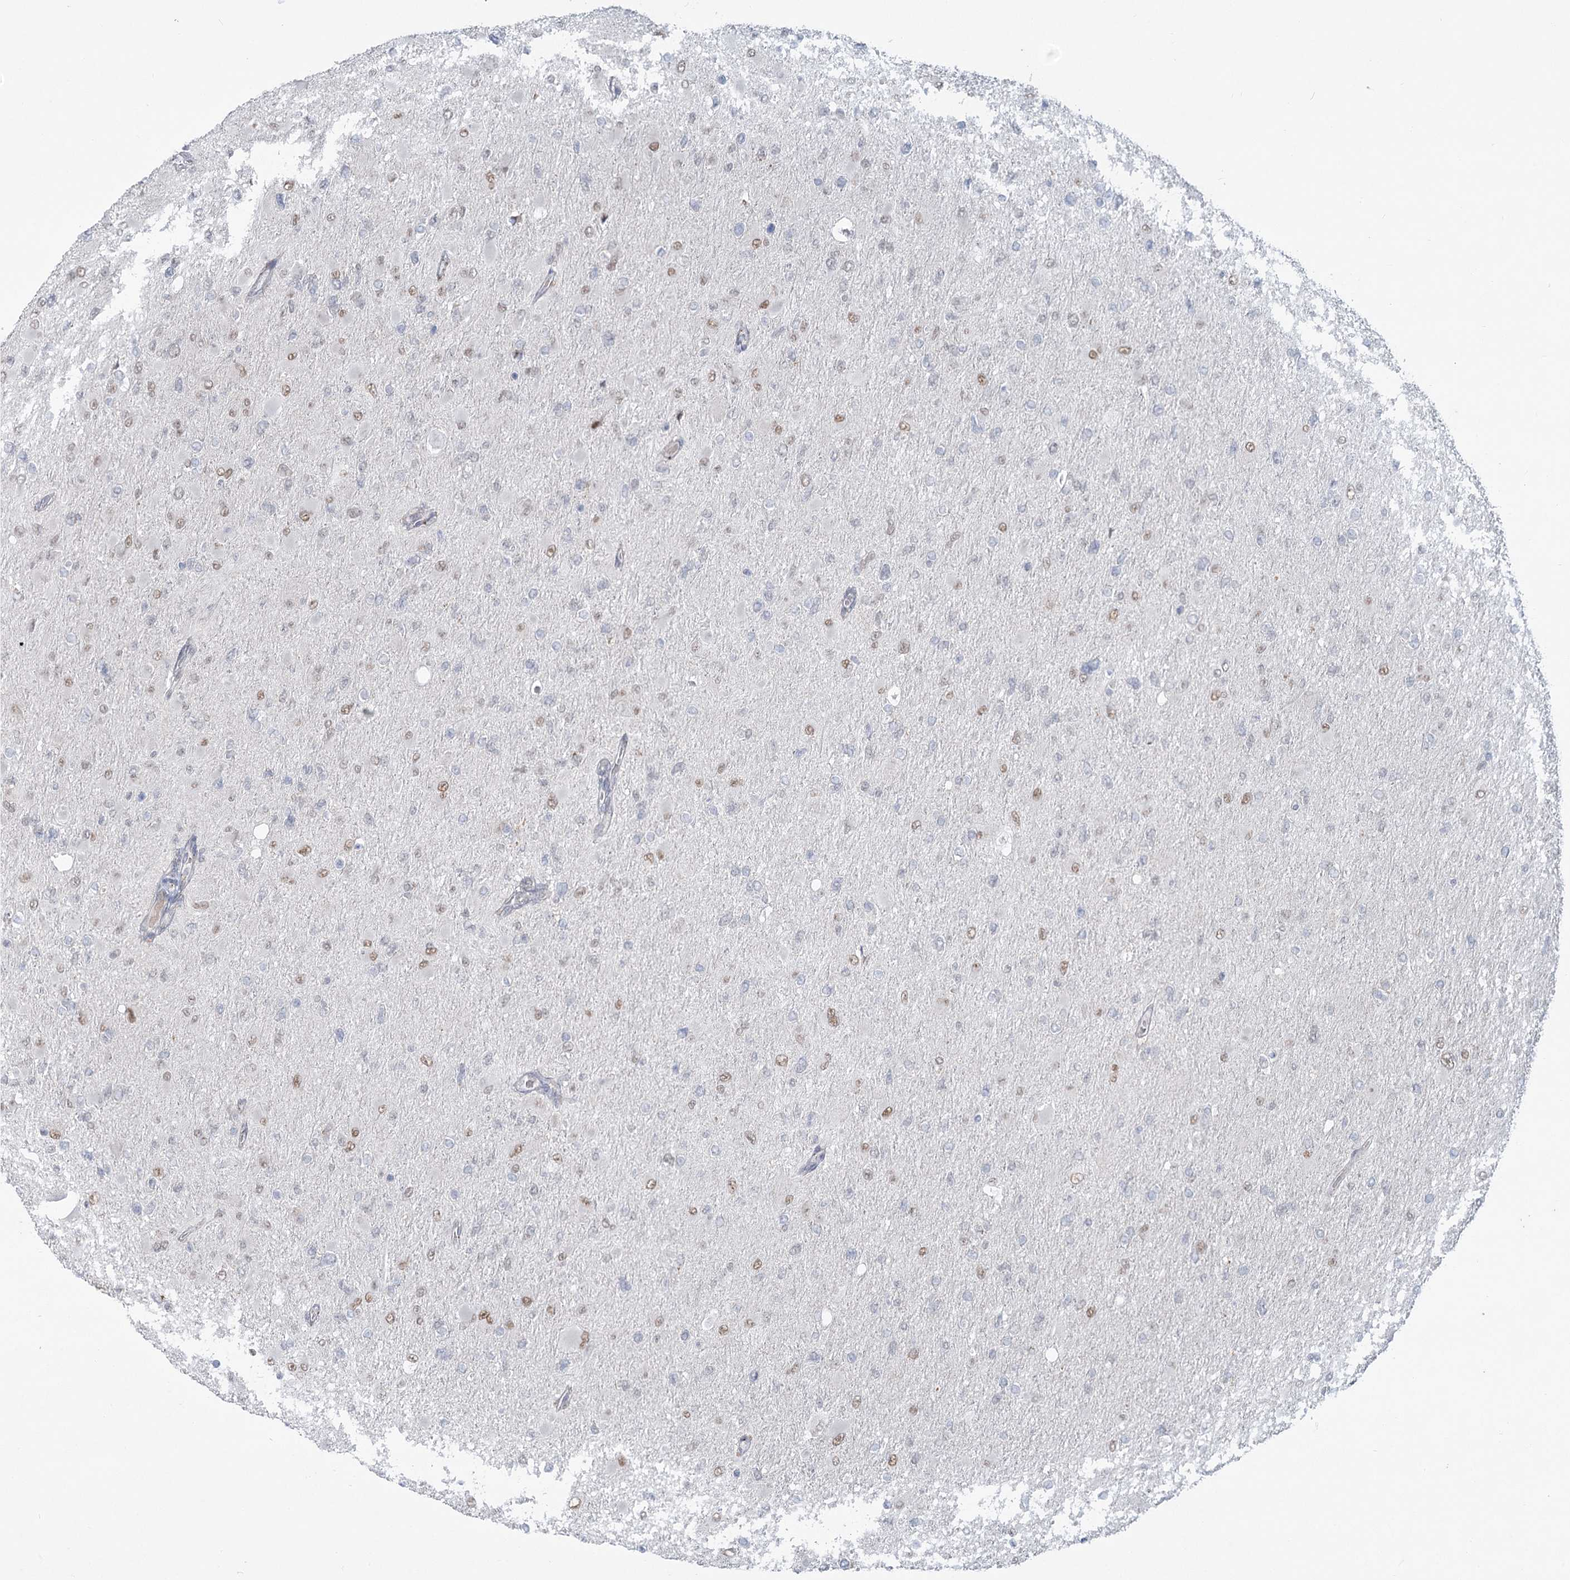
{"staining": {"intensity": "weak", "quantity": "25%-75%", "location": "nuclear"}, "tissue": "glioma", "cell_type": "Tumor cells", "image_type": "cancer", "snomed": [{"axis": "morphology", "description": "Glioma, malignant, High grade"}, {"axis": "topography", "description": "Cerebral cortex"}], "caption": "Protein expression analysis of glioma exhibits weak nuclear staining in approximately 25%-75% of tumor cells. The protein is stained brown, and the nuclei are stained in blue (DAB (3,3'-diaminobenzidine) IHC with brightfield microscopy, high magnification).", "gene": "MTG1", "patient": {"sex": "female", "age": 36}}